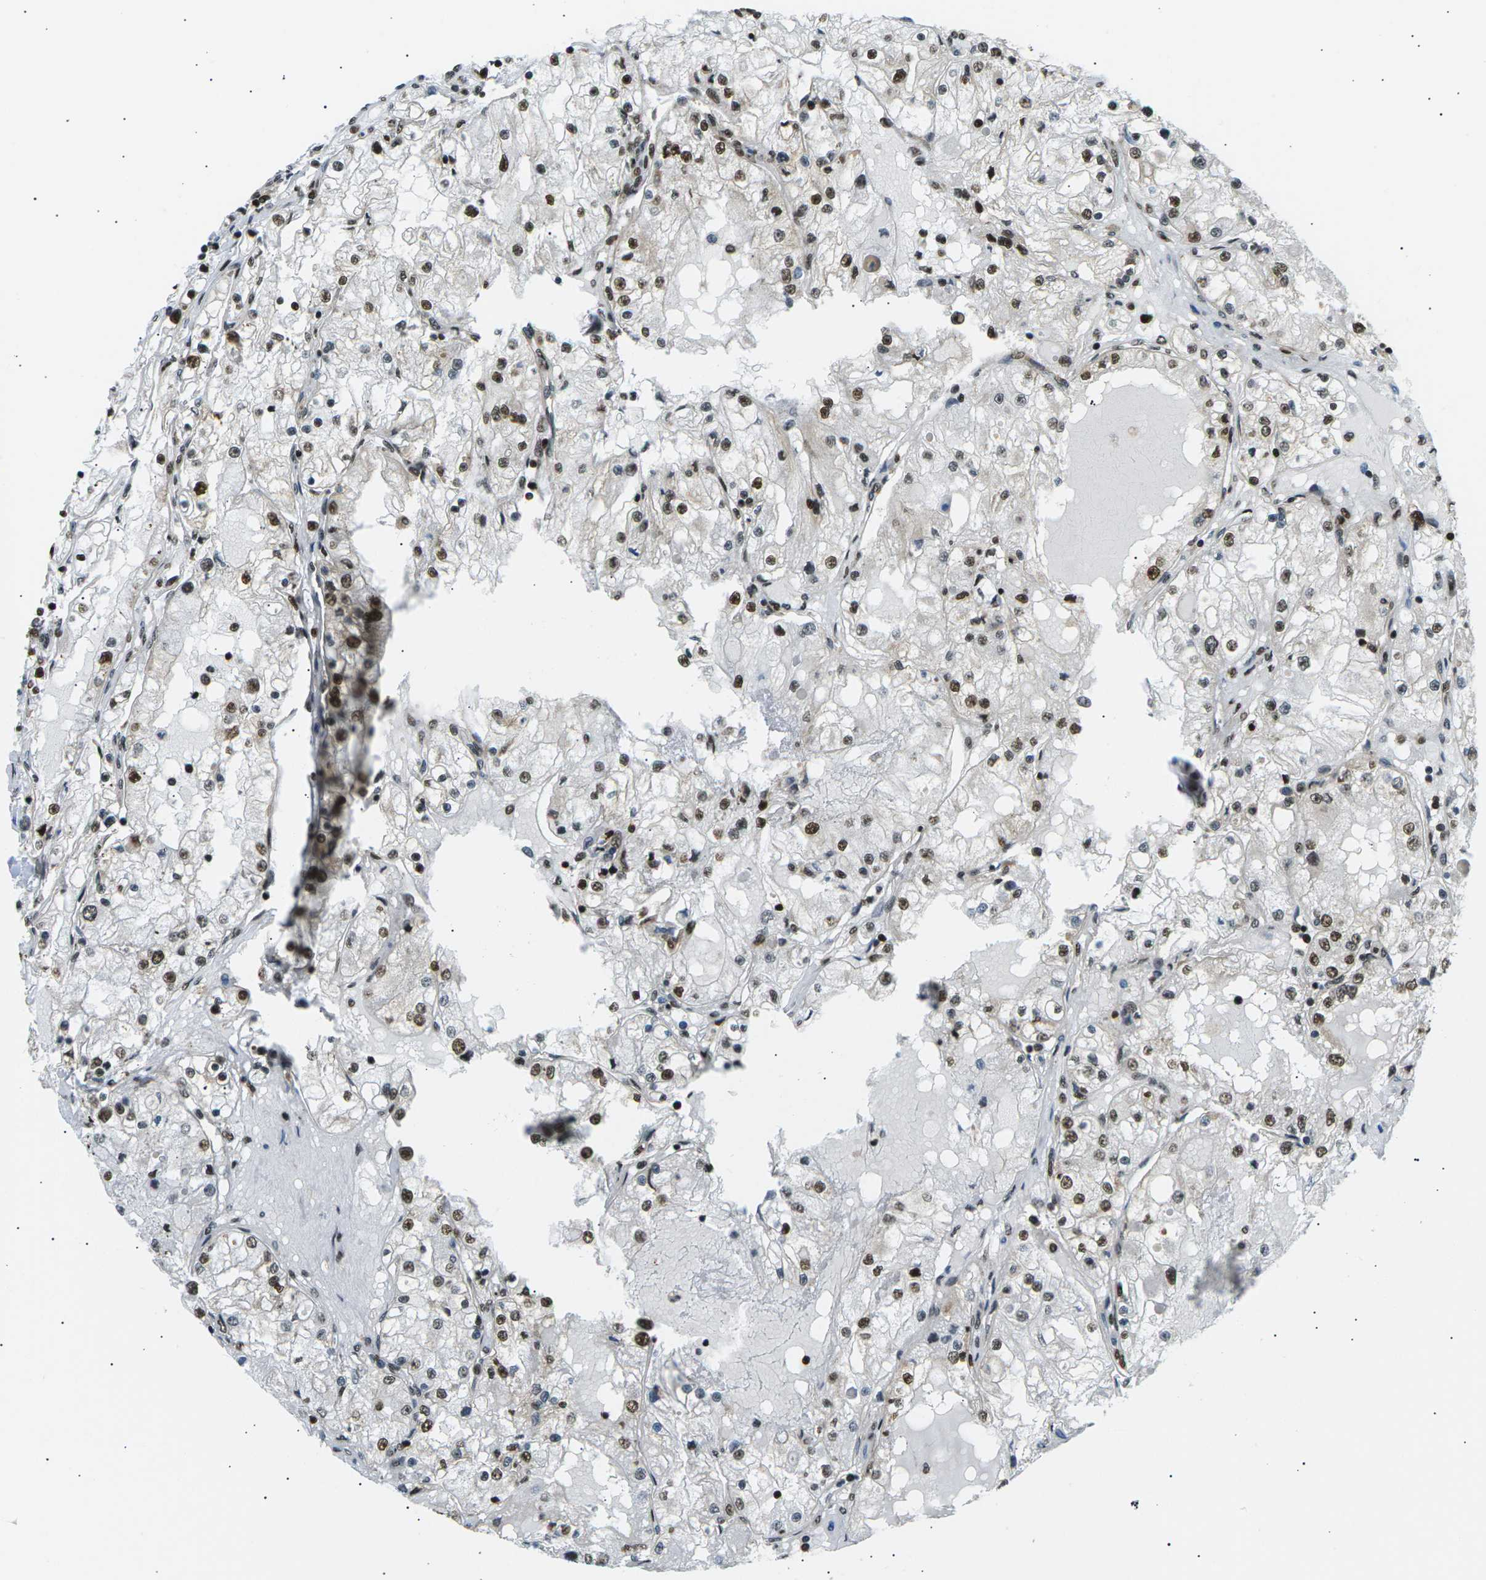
{"staining": {"intensity": "strong", "quantity": ">75%", "location": "nuclear"}, "tissue": "renal cancer", "cell_type": "Tumor cells", "image_type": "cancer", "snomed": [{"axis": "morphology", "description": "Adenocarcinoma, NOS"}, {"axis": "topography", "description": "Kidney"}], "caption": "Brown immunohistochemical staining in human renal cancer displays strong nuclear staining in approximately >75% of tumor cells.", "gene": "RPA2", "patient": {"sex": "male", "age": 68}}